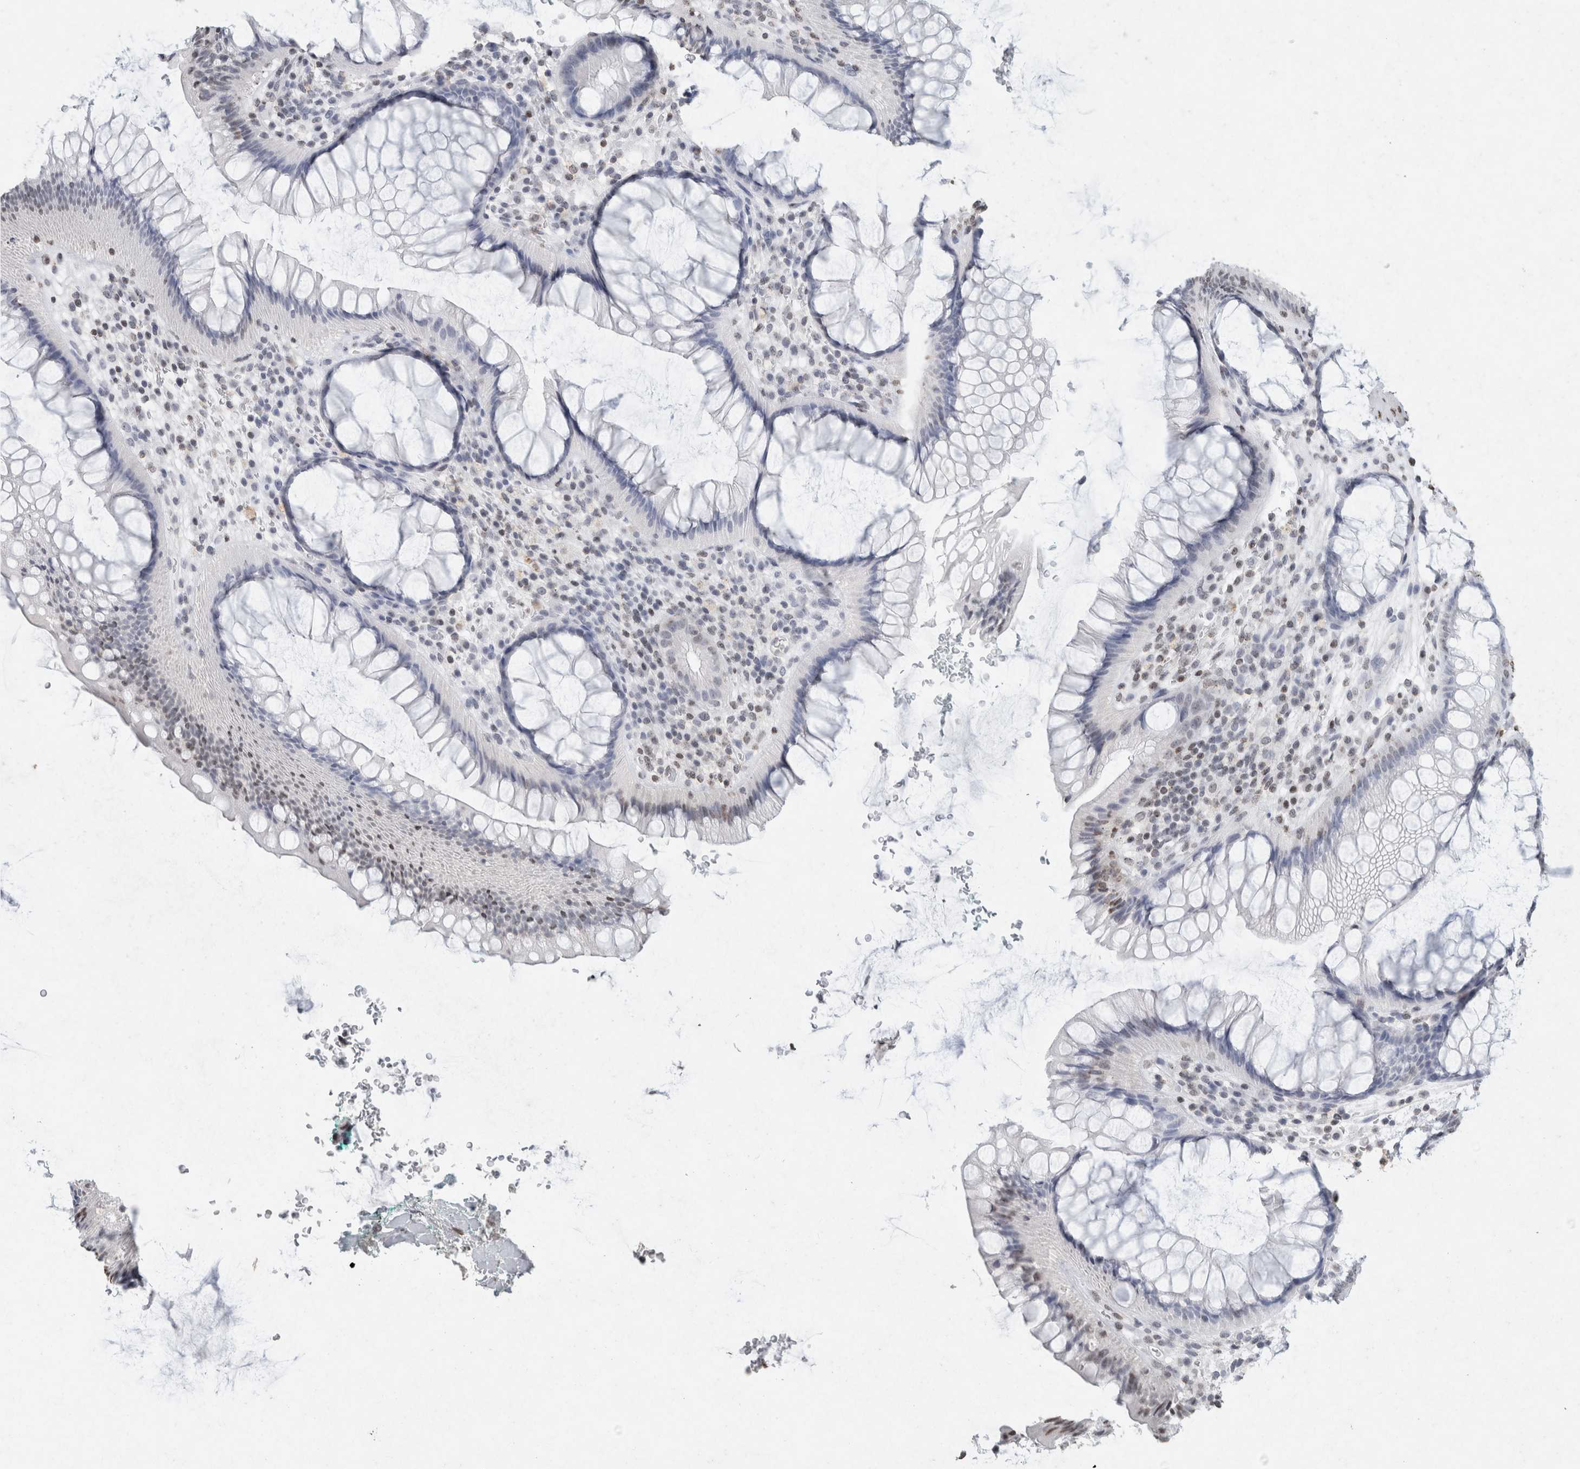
{"staining": {"intensity": "weak", "quantity": "<25%", "location": "nuclear"}, "tissue": "rectum", "cell_type": "Glandular cells", "image_type": "normal", "snomed": [{"axis": "morphology", "description": "Normal tissue, NOS"}, {"axis": "topography", "description": "Rectum"}], "caption": "Rectum was stained to show a protein in brown. There is no significant staining in glandular cells. The staining was performed using DAB (3,3'-diaminobenzidine) to visualize the protein expression in brown, while the nuclei were stained in blue with hematoxylin (Magnification: 20x).", "gene": "CNTN1", "patient": {"sex": "male", "age": 51}}